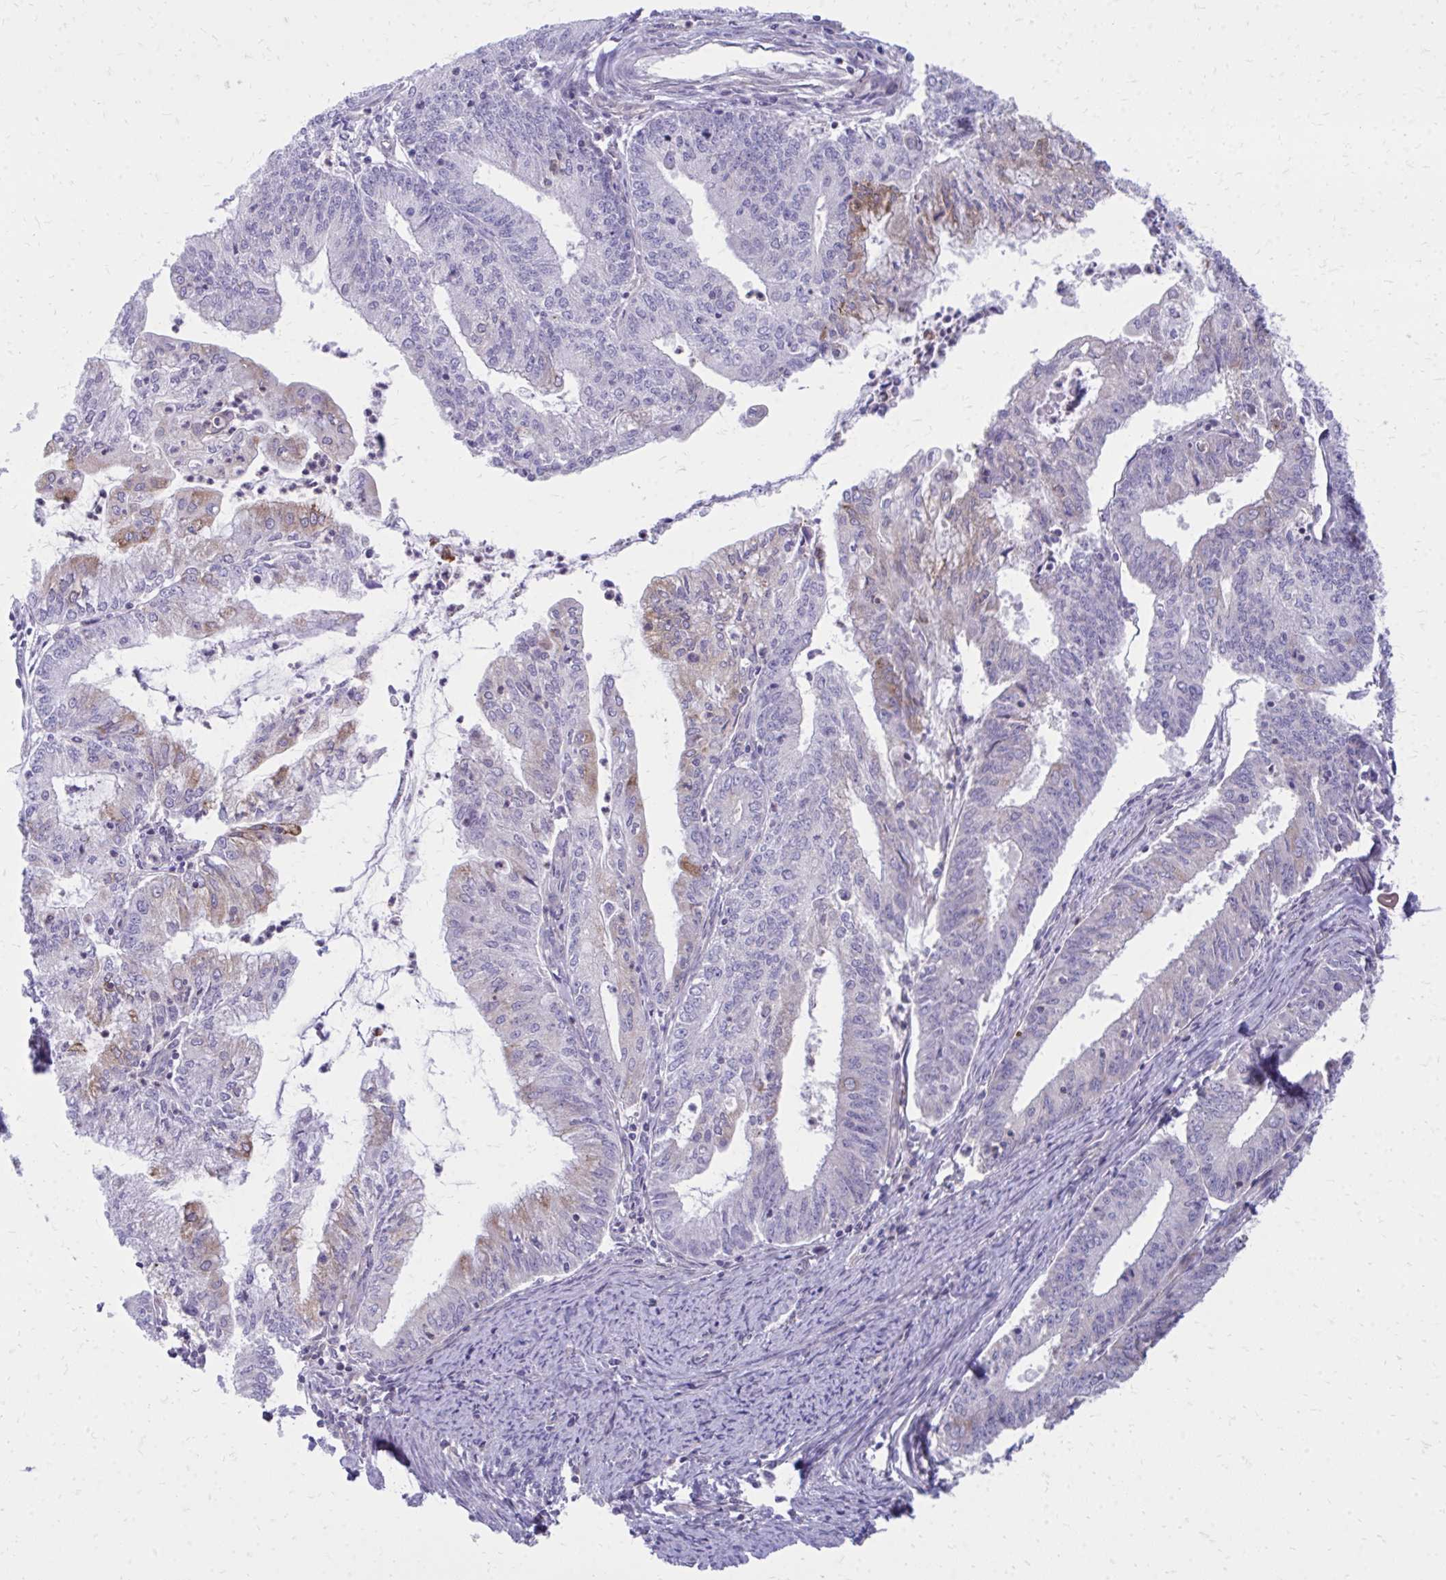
{"staining": {"intensity": "negative", "quantity": "none", "location": "none"}, "tissue": "endometrial cancer", "cell_type": "Tumor cells", "image_type": "cancer", "snomed": [{"axis": "morphology", "description": "Adenocarcinoma, NOS"}, {"axis": "topography", "description": "Endometrium"}], "caption": "Micrograph shows no significant protein staining in tumor cells of endometrial cancer (adenocarcinoma).", "gene": "ASAP1", "patient": {"sex": "female", "age": 61}}